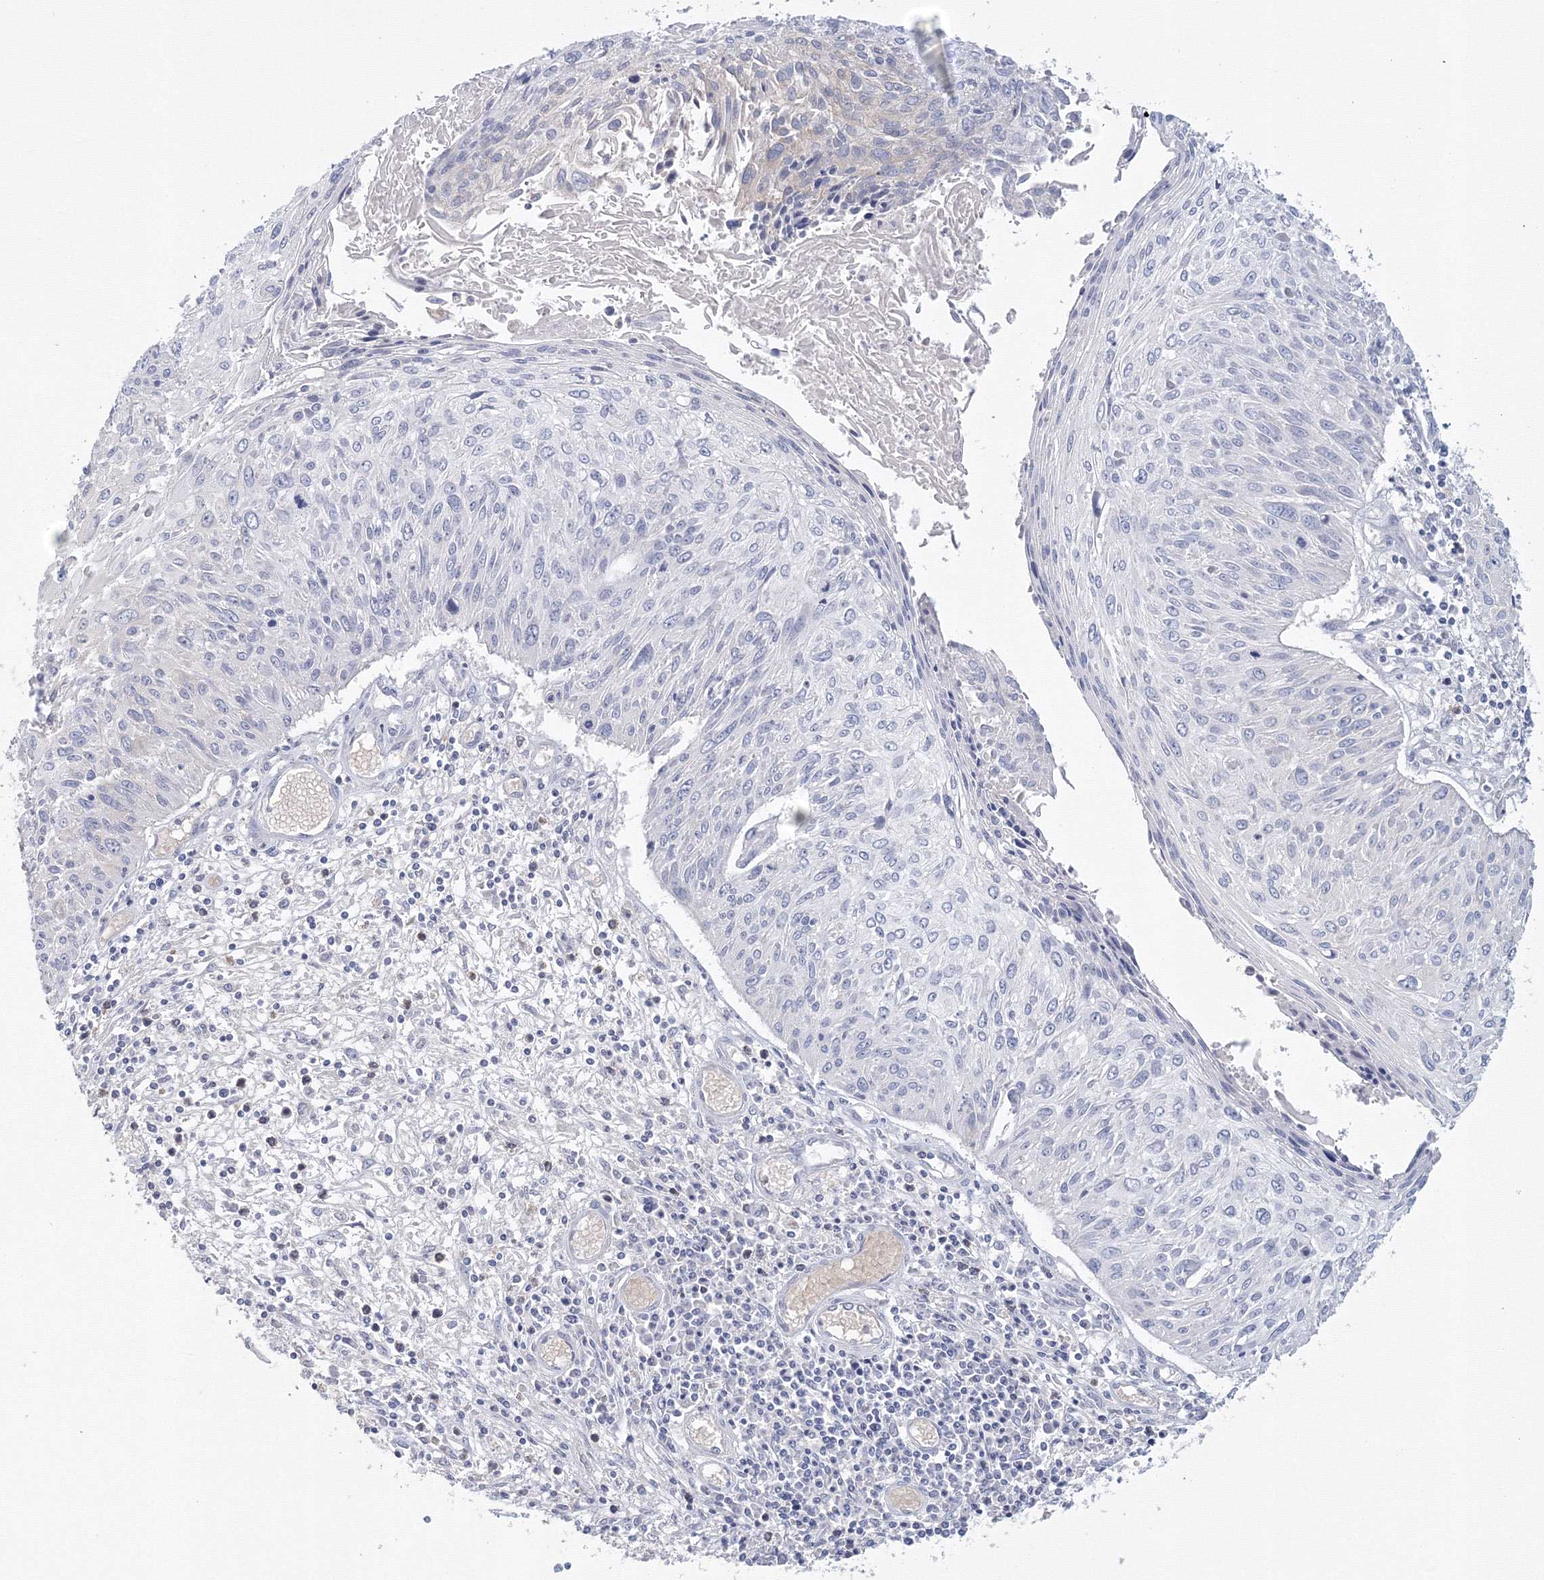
{"staining": {"intensity": "negative", "quantity": "none", "location": "none"}, "tissue": "cervical cancer", "cell_type": "Tumor cells", "image_type": "cancer", "snomed": [{"axis": "morphology", "description": "Squamous cell carcinoma, NOS"}, {"axis": "topography", "description": "Cervix"}], "caption": "This image is of cervical cancer (squamous cell carcinoma) stained with immunohistochemistry to label a protein in brown with the nuclei are counter-stained blue. There is no expression in tumor cells.", "gene": "TACC2", "patient": {"sex": "female", "age": 51}}